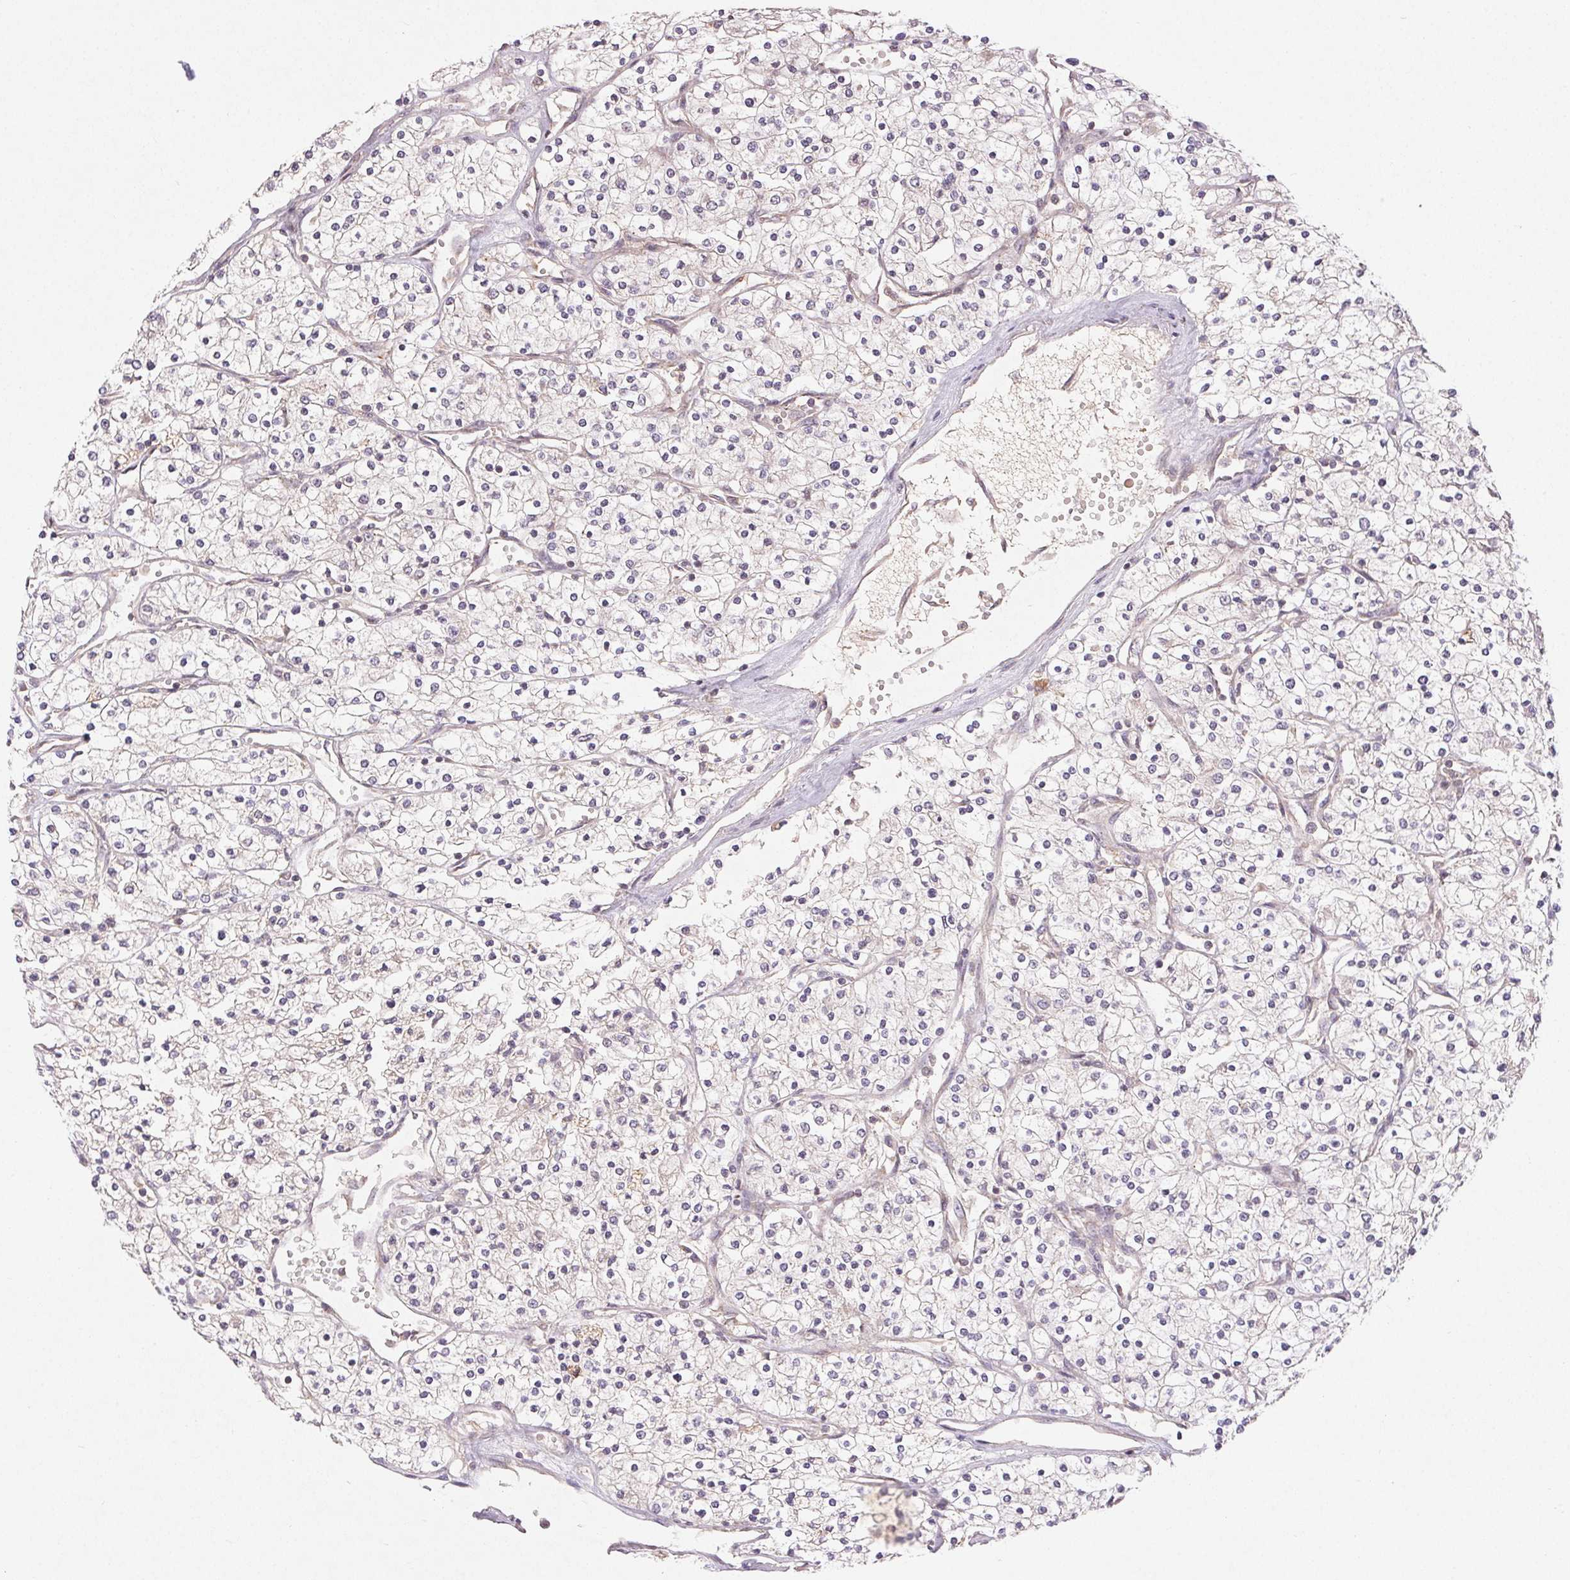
{"staining": {"intensity": "negative", "quantity": "none", "location": "none"}, "tissue": "renal cancer", "cell_type": "Tumor cells", "image_type": "cancer", "snomed": [{"axis": "morphology", "description": "Adenocarcinoma, NOS"}, {"axis": "topography", "description": "Kidney"}], "caption": "The photomicrograph shows no staining of tumor cells in renal cancer (adenocarcinoma).", "gene": "MAPKAPK2", "patient": {"sex": "male", "age": 80}}